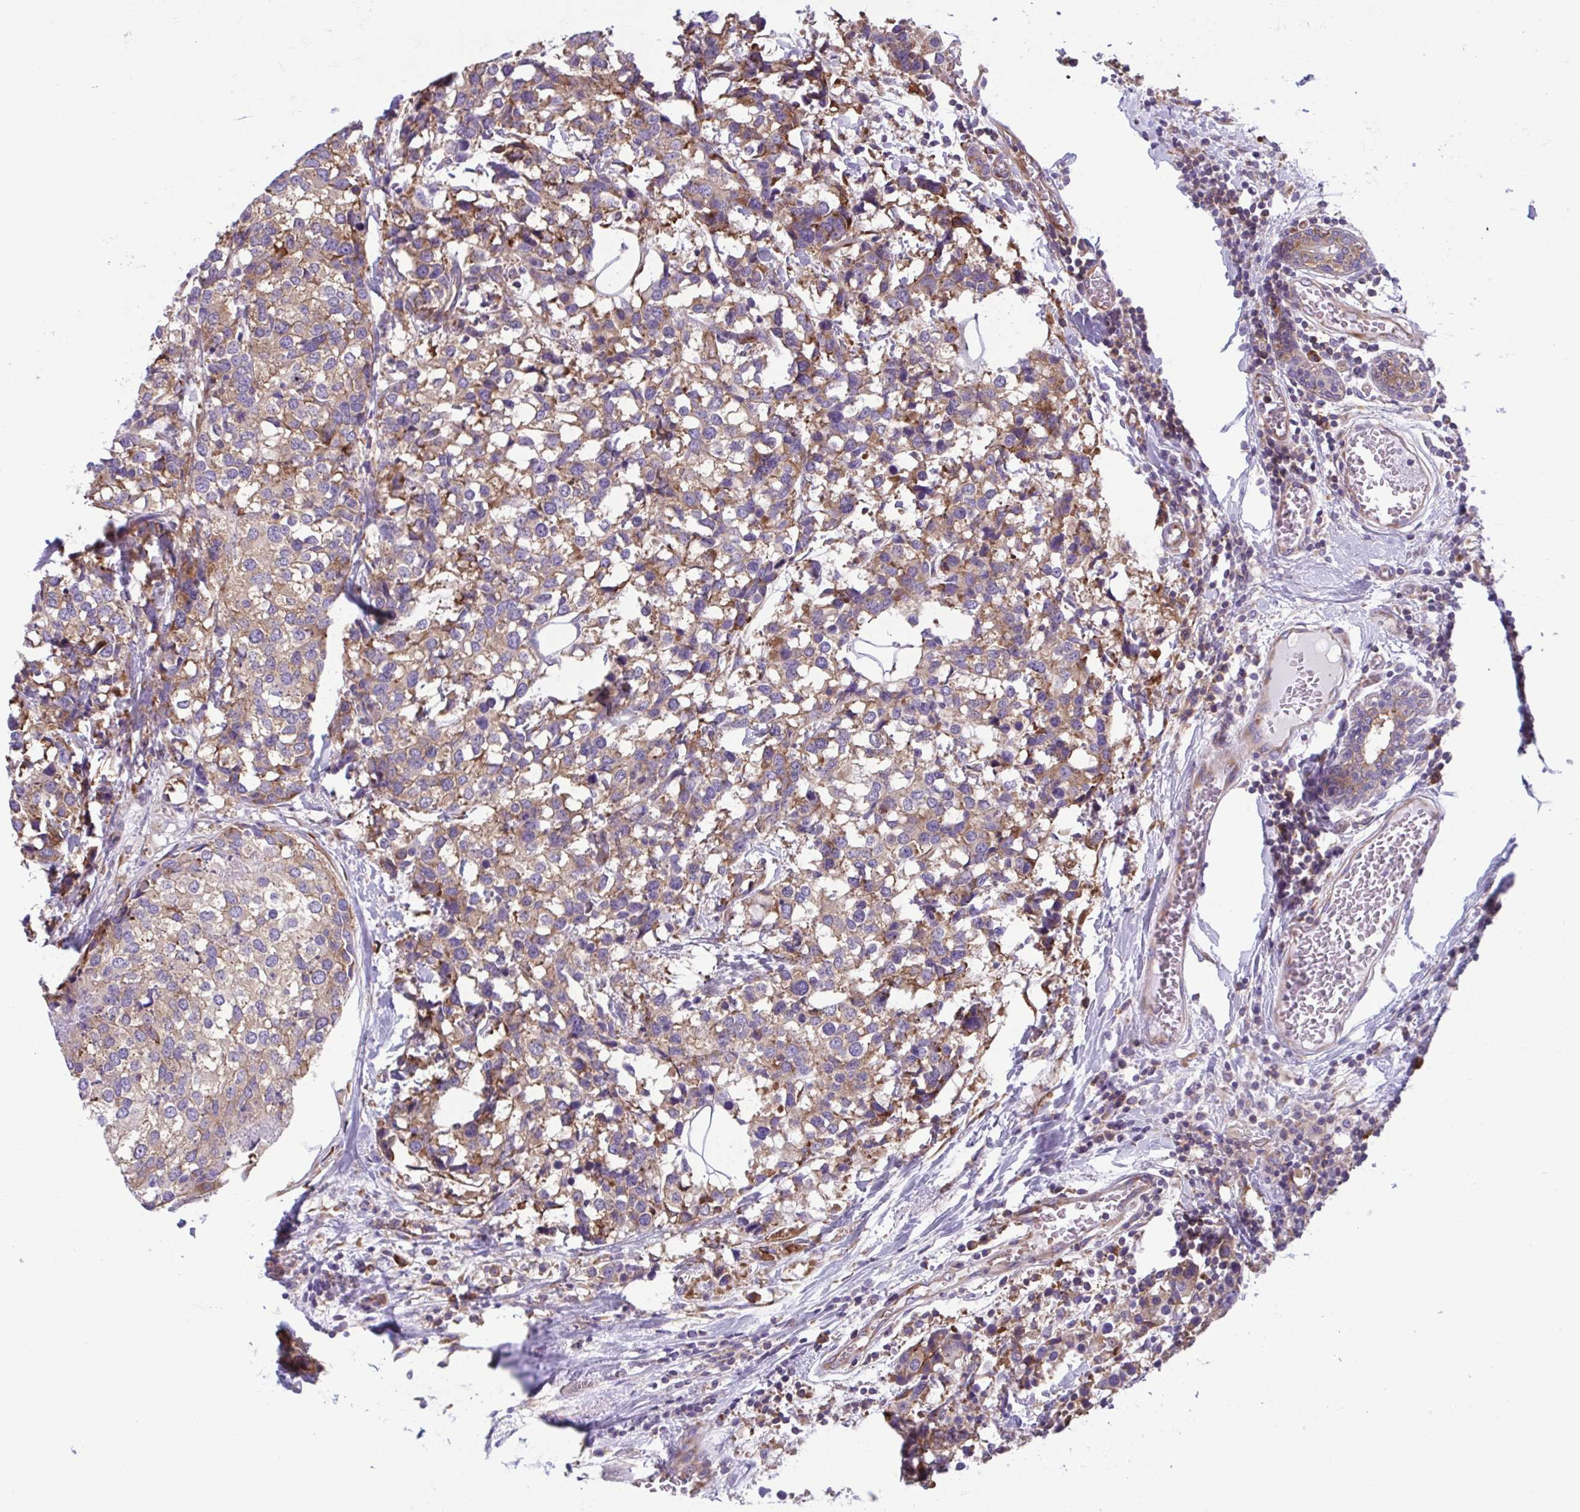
{"staining": {"intensity": "moderate", "quantity": ">75%", "location": "cytoplasmic/membranous"}, "tissue": "breast cancer", "cell_type": "Tumor cells", "image_type": "cancer", "snomed": [{"axis": "morphology", "description": "Lobular carcinoma"}, {"axis": "topography", "description": "Breast"}], "caption": "Tumor cells exhibit medium levels of moderate cytoplasmic/membranous expression in about >75% of cells in lobular carcinoma (breast).", "gene": "RPS16", "patient": {"sex": "female", "age": 59}}